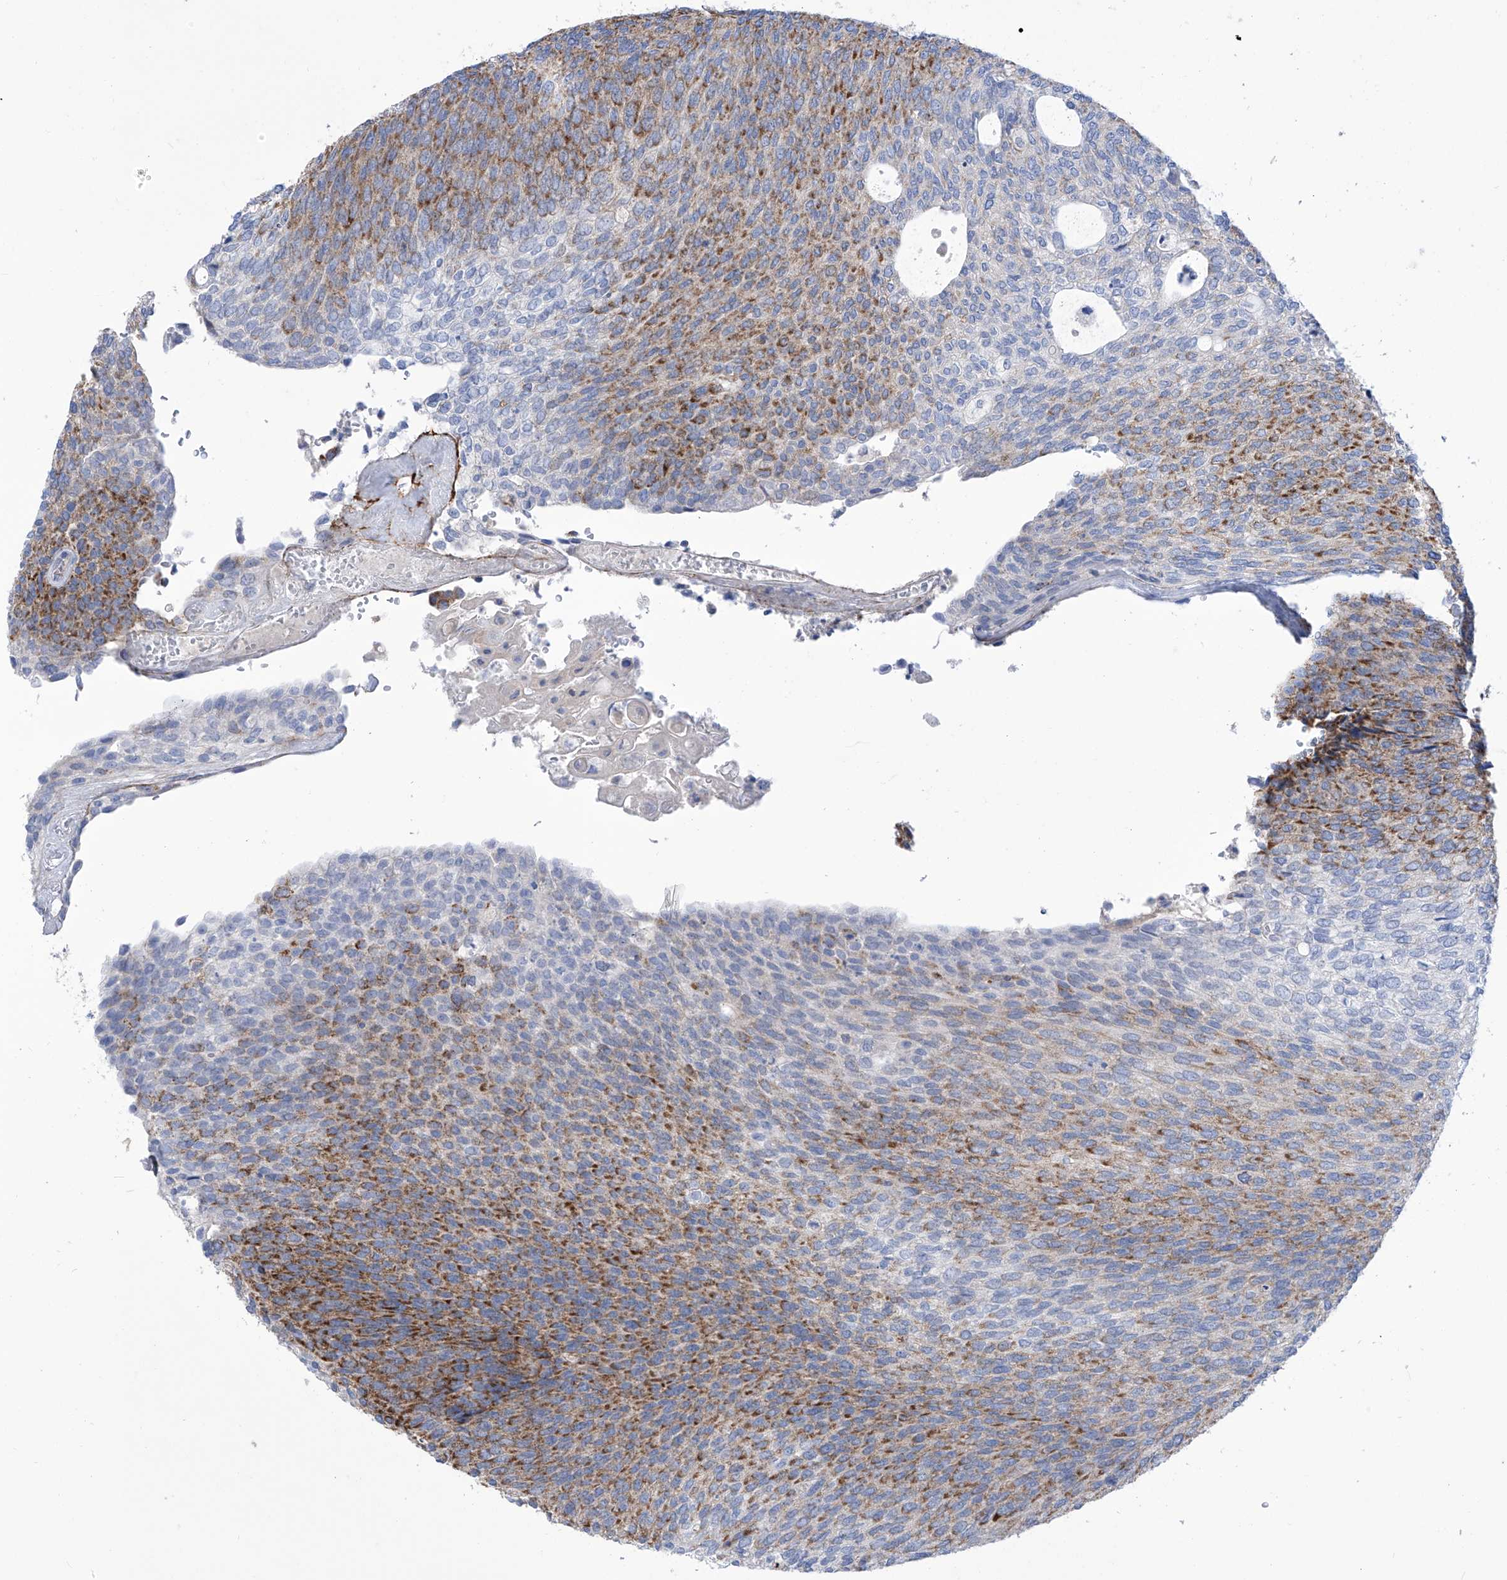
{"staining": {"intensity": "moderate", "quantity": "25%-75%", "location": "cytoplasmic/membranous"}, "tissue": "urothelial cancer", "cell_type": "Tumor cells", "image_type": "cancer", "snomed": [{"axis": "morphology", "description": "Urothelial carcinoma, Low grade"}, {"axis": "topography", "description": "Urinary bladder"}], "caption": "Immunohistochemistry micrograph of low-grade urothelial carcinoma stained for a protein (brown), which displays medium levels of moderate cytoplasmic/membranous expression in about 25%-75% of tumor cells.", "gene": "SRBD1", "patient": {"sex": "female", "age": 79}}